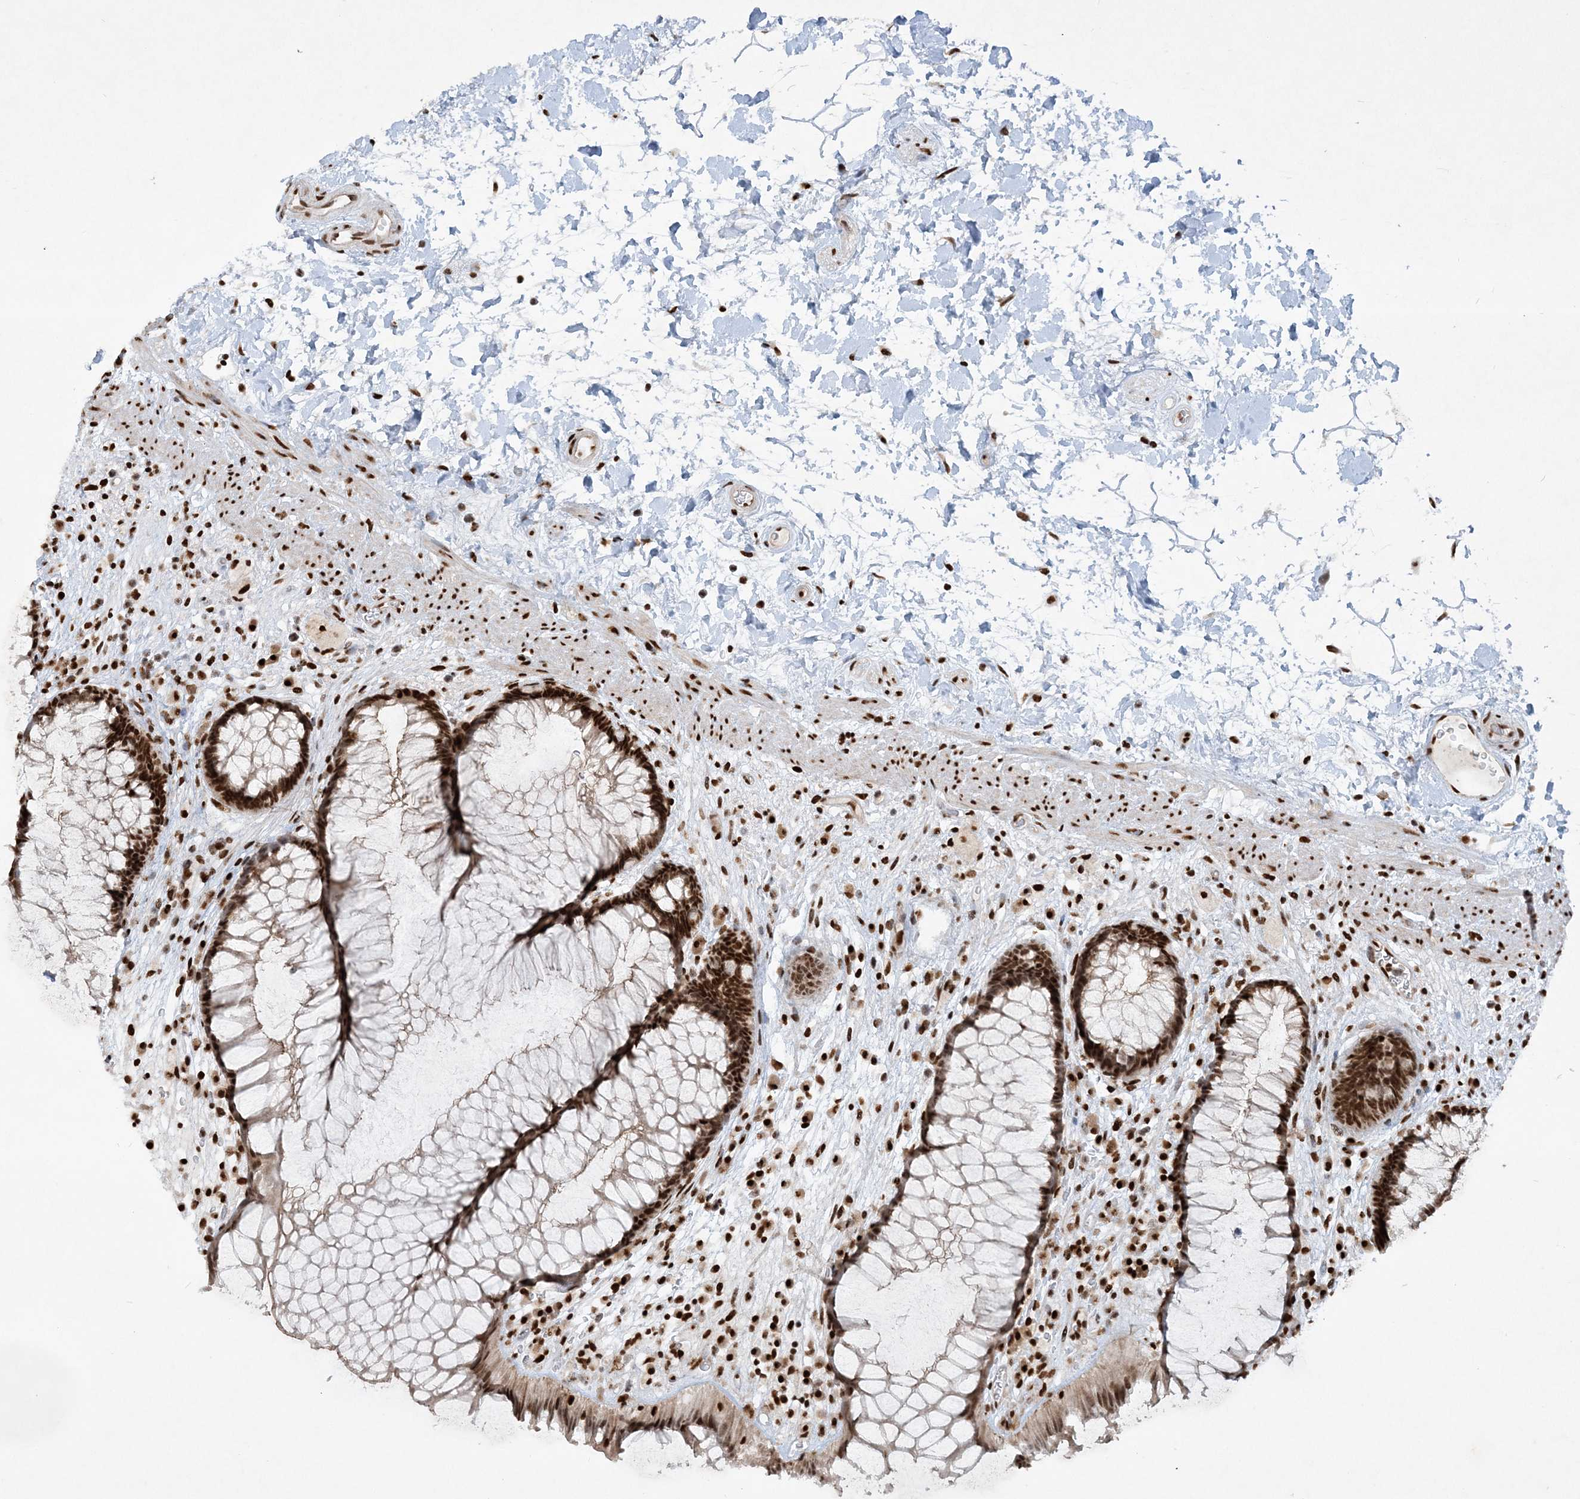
{"staining": {"intensity": "strong", "quantity": ">75%", "location": "nuclear"}, "tissue": "rectum", "cell_type": "Glandular cells", "image_type": "normal", "snomed": [{"axis": "morphology", "description": "Normal tissue, NOS"}, {"axis": "topography", "description": "Rectum"}], "caption": "Immunohistochemistry (IHC) micrograph of unremarkable rectum: rectum stained using immunohistochemistry (IHC) demonstrates high levels of strong protein expression localized specifically in the nuclear of glandular cells, appearing as a nuclear brown color.", "gene": "DELE1", "patient": {"sex": "male", "age": 51}}